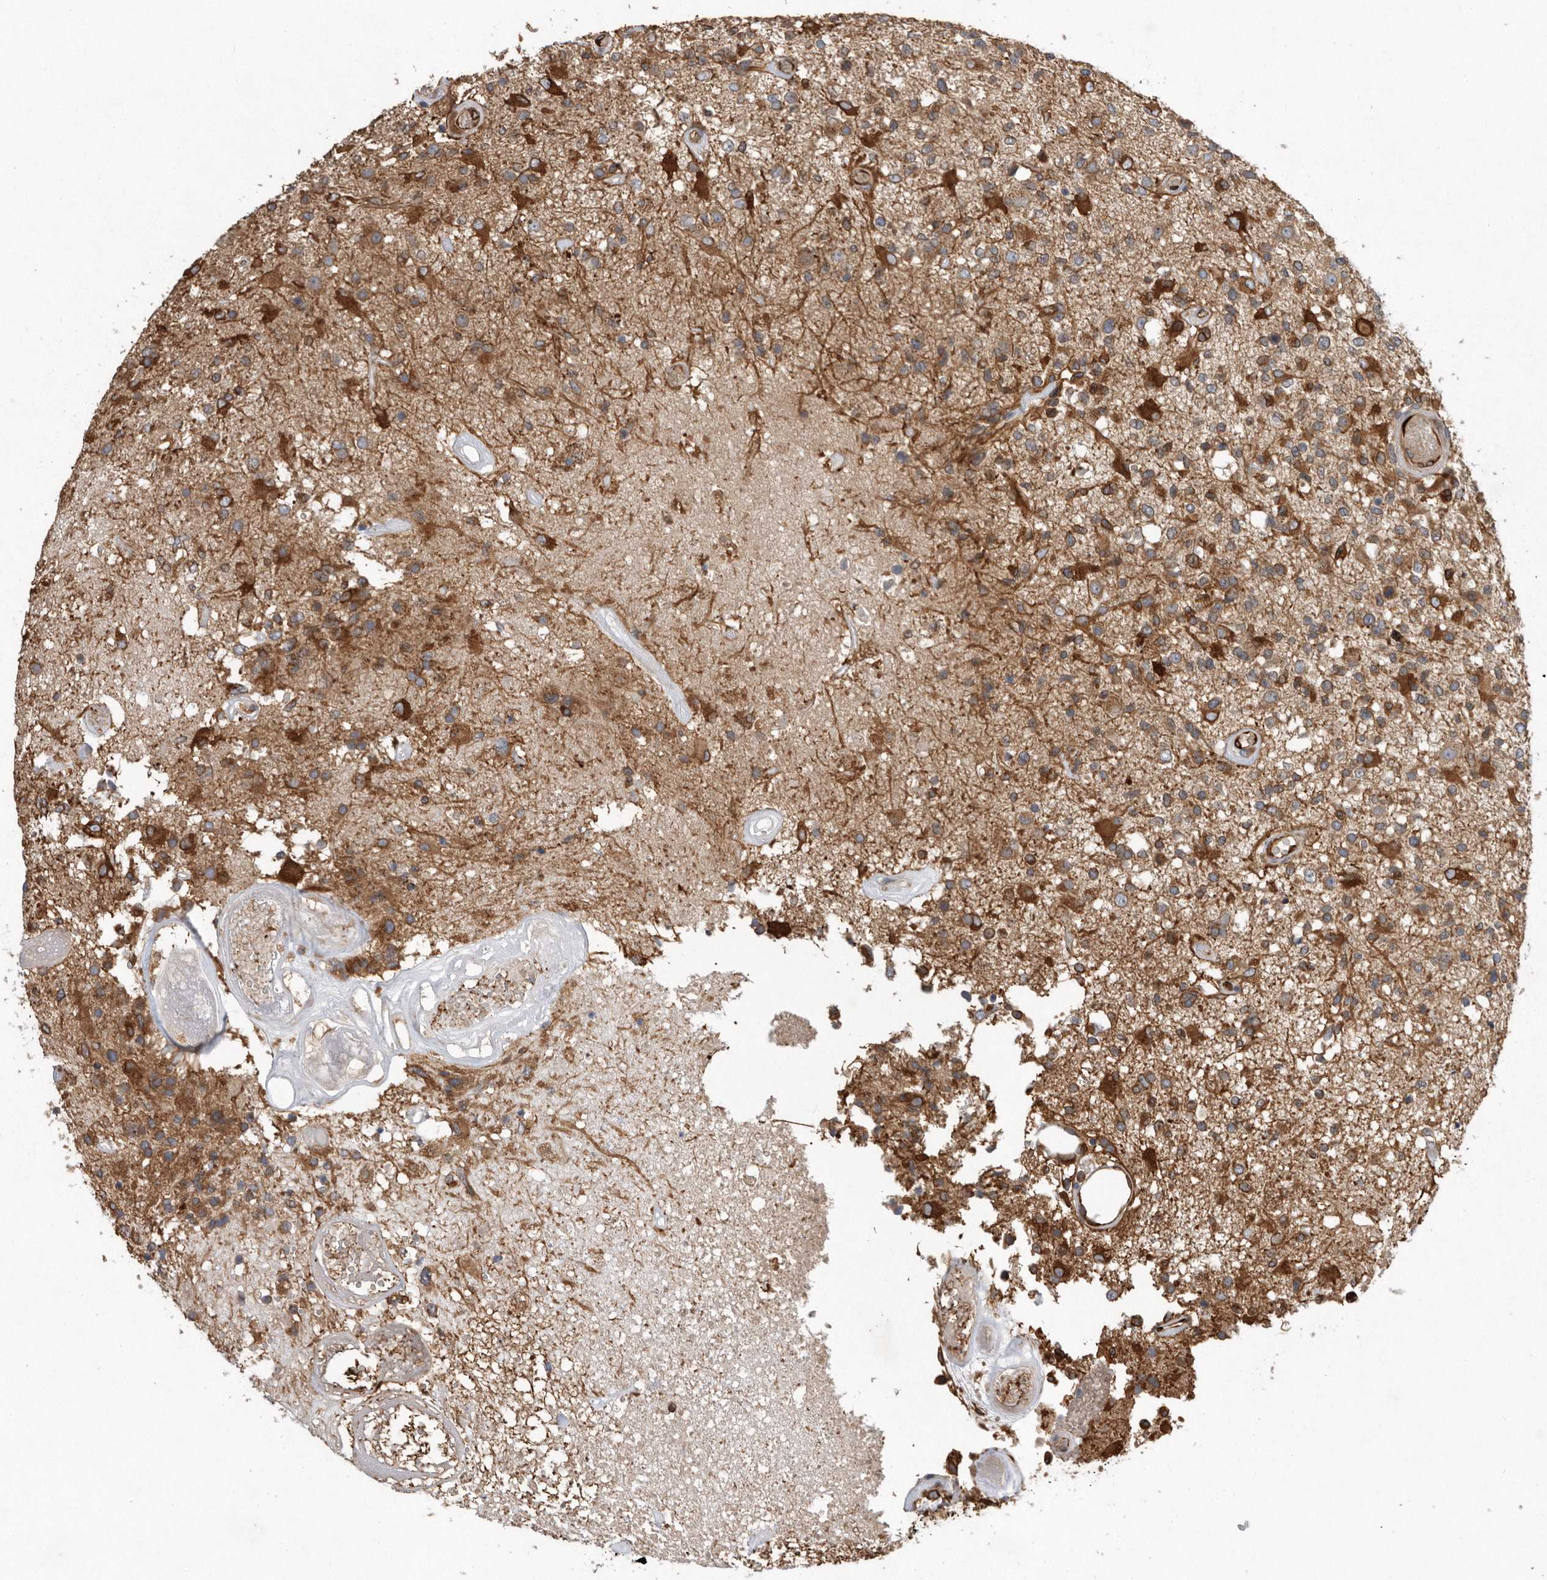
{"staining": {"intensity": "strong", "quantity": ">75%", "location": "cytoplasmic/membranous"}, "tissue": "glioma", "cell_type": "Tumor cells", "image_type": "cancer", "snomed": [{"axis": "morphology", "description": "Glioma, malignant, High grade"}, {"axis": "morphology", "description": "Glioblastoma, NOS"}, {"axis": "topography", "description": "Brain"}], "caption": "Protein expression analysis of glioma reveals strong cytoplasmic/membranous staining in about >75% of tumor cells.", "gene": "PON2", "patient": {"sex": "male", "age": 60}}